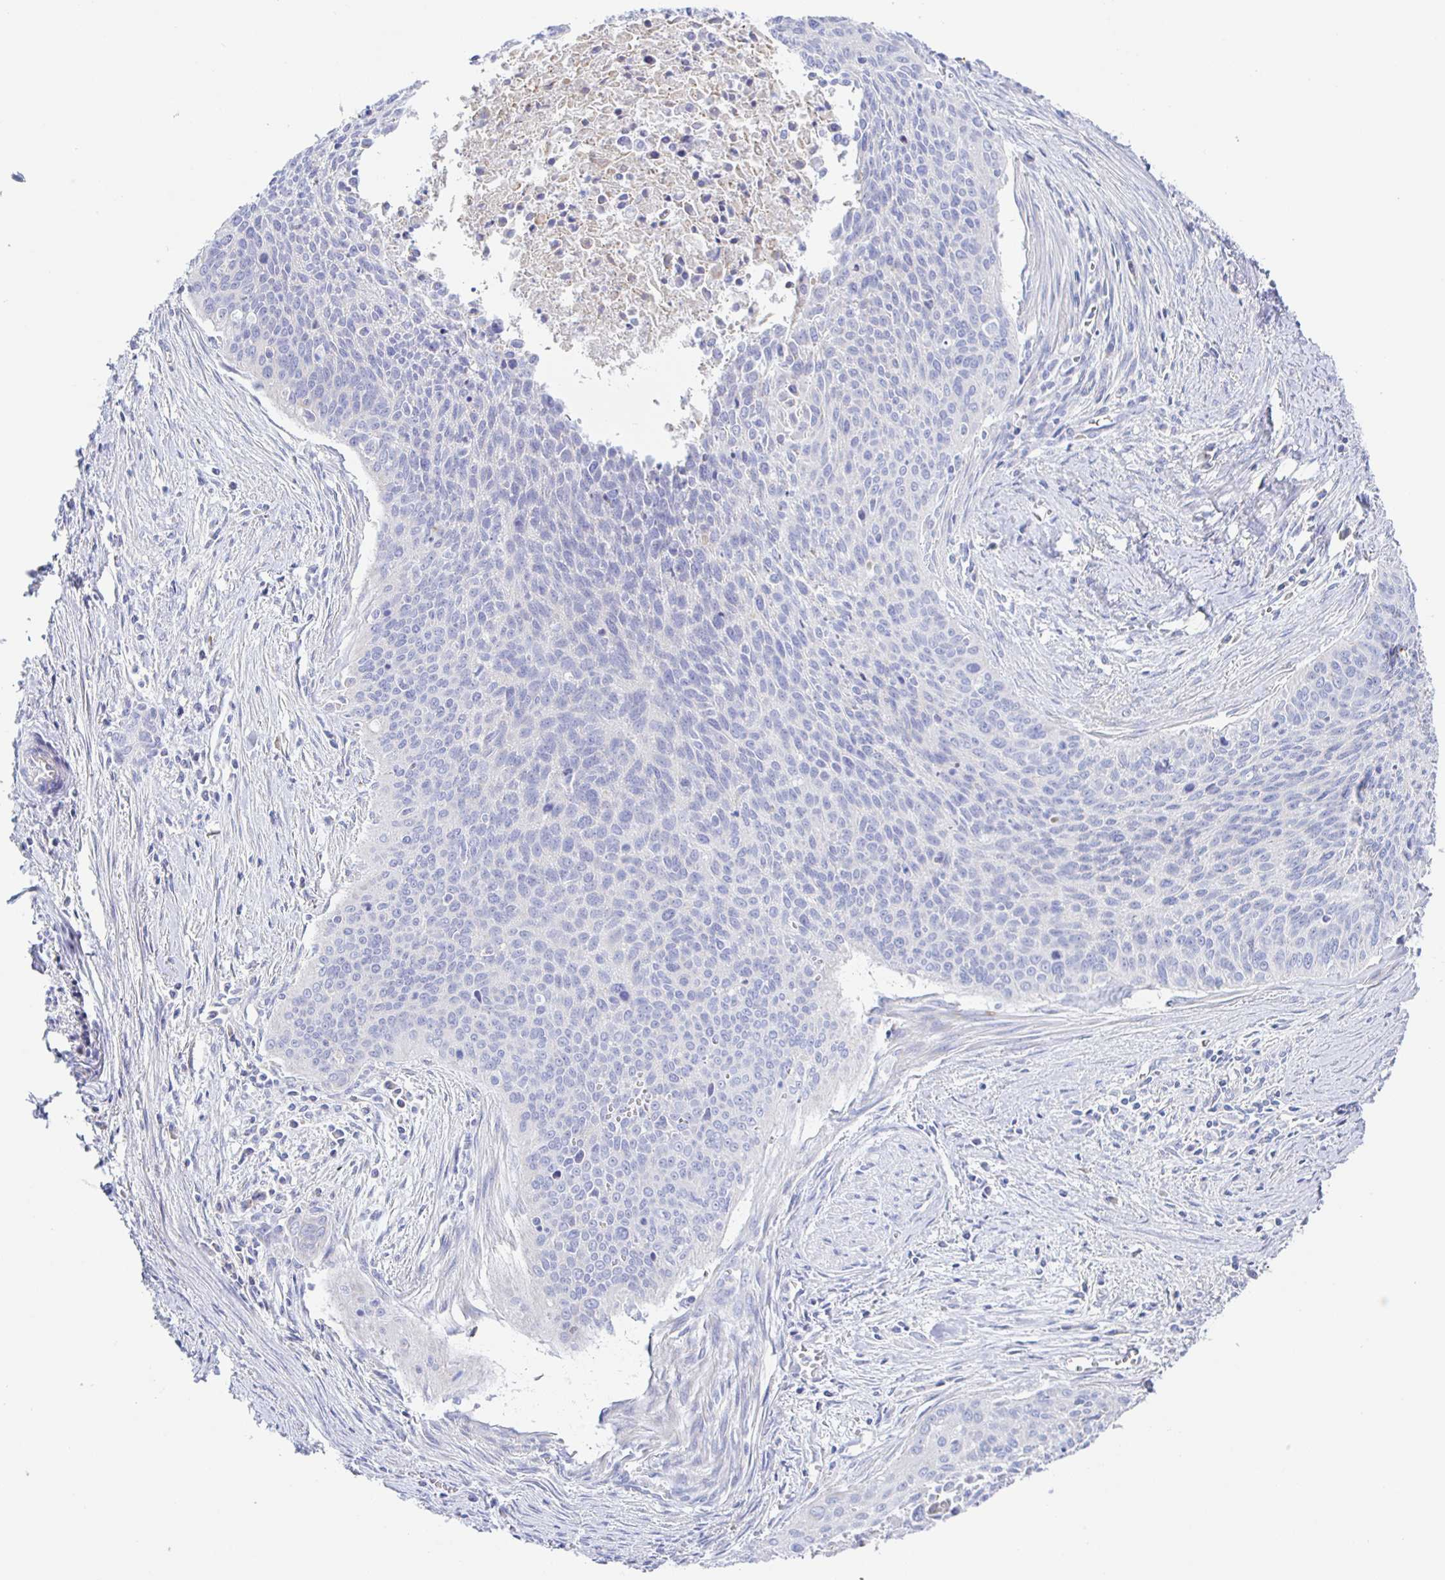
{"staining": {"intensity": "negative", "quantity": "none", "location": "none"}, "tissue": "cervical cancer", "cell_type": "Tumor cells", "image_type": "cancer", "snomed": [{"axis": "morphology", "description": "Squamous cell carcinoma, NOS"}, {"axis": "topography", "description": "Cervix"}], "caption": "The photomicrograph demonstrates no significant expression in tumor cells of cervical cancer.", "gene": "SYNGR4", "patient": {"sex": "female", "age": 55}}